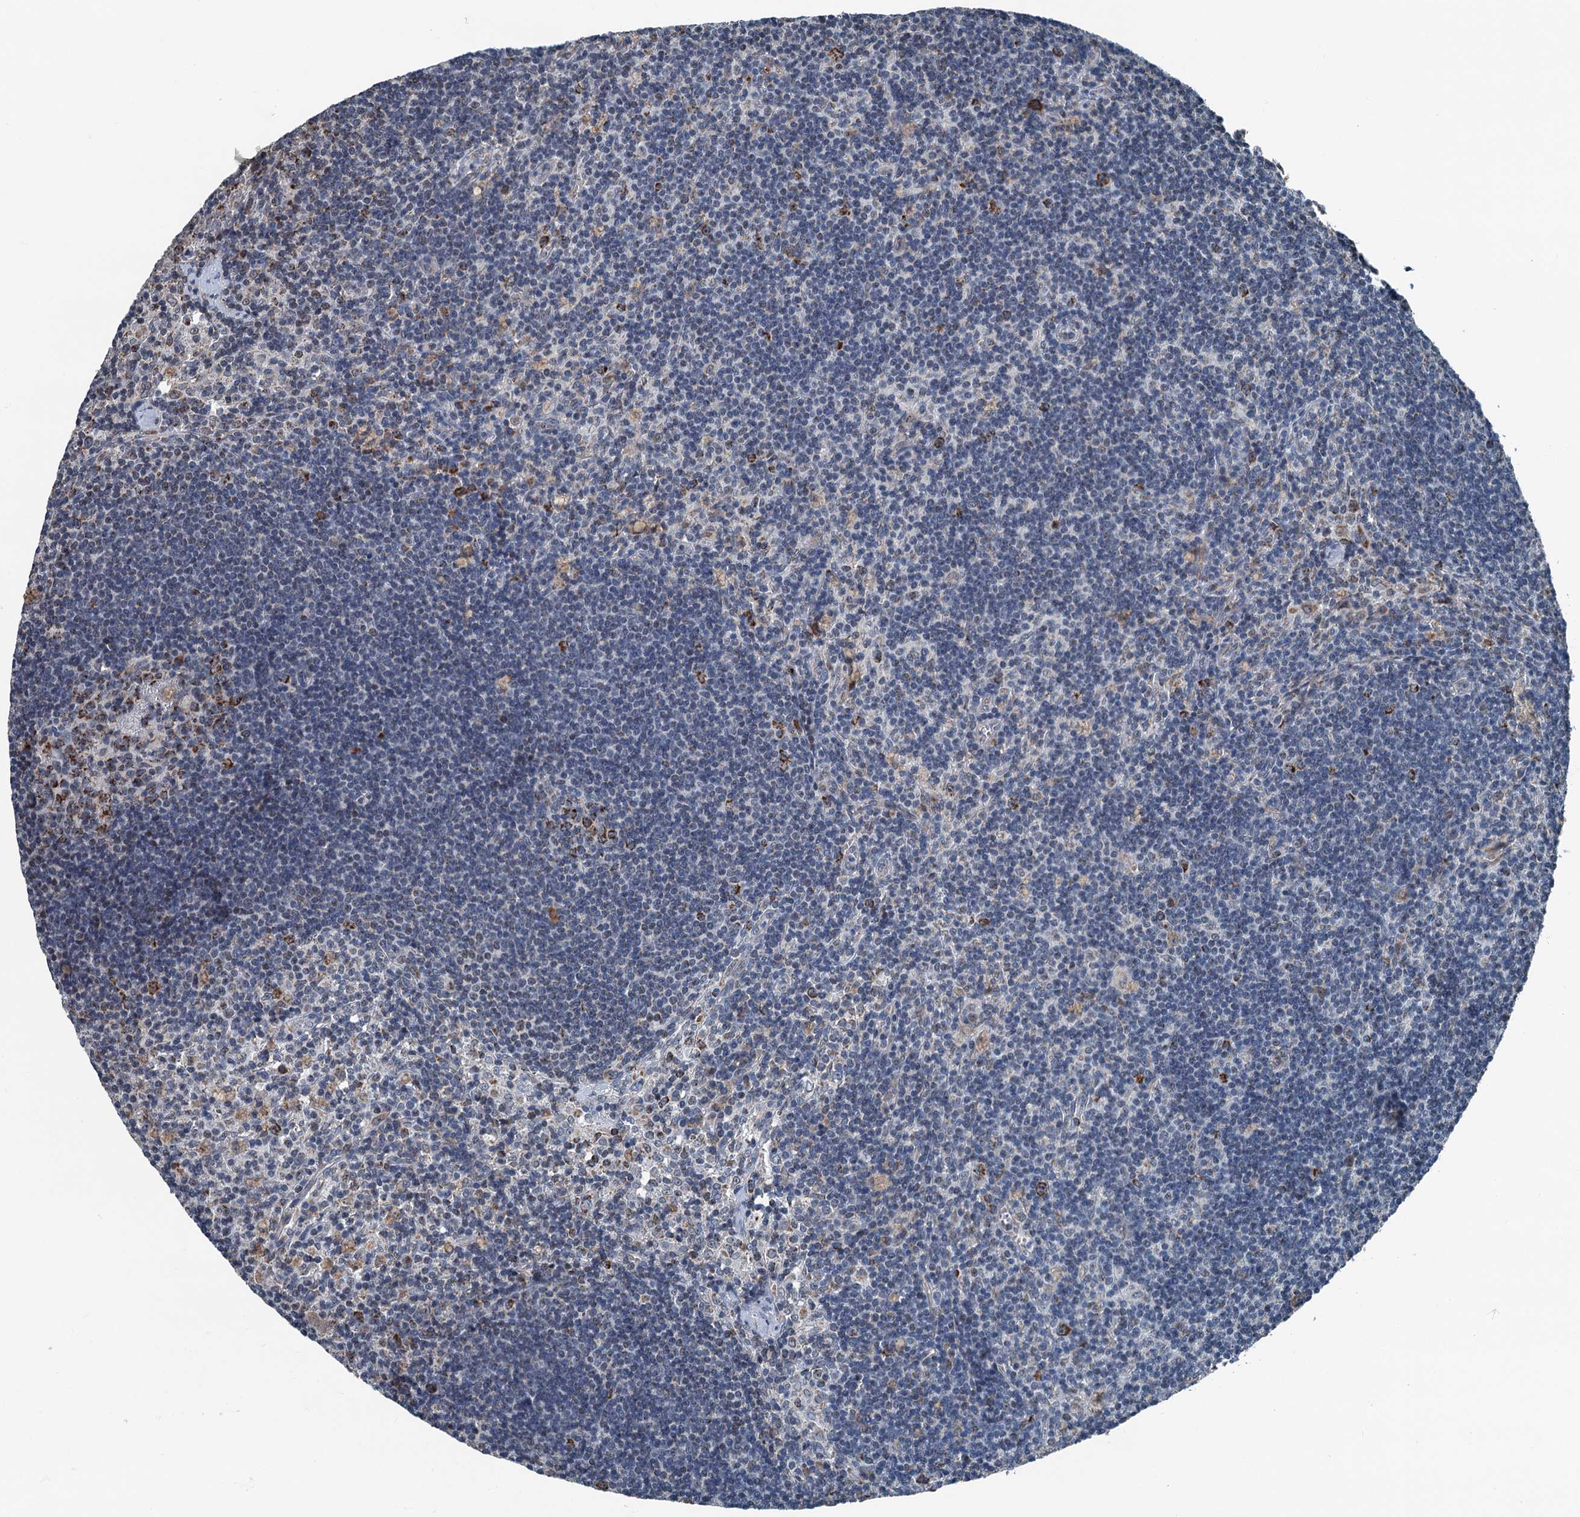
{"staining": {"intensity": "strong", "quantity": "25%-75%", "location": "cytoplasmic/membranous"}, "tissue": "lymph node", "cell_type": "Germinal center cells", "image_type": "normal", "snomed": [{"axis": "morphology", "description": "Normal tissue, NOS"}, {"axis": "topography", "description": "Lymph node"}], "caption": "This histopathology image demonstrates normal lymph node stained with immunohistochemistry (IHC) to label a protein in brown. The cytoplasmic/membranous of germinal center cells show strong positivity for the protein. Nuclei are counter-stained blue.", "gene": "TRPT1", "patient": {"sex": "male", "age": 69}}